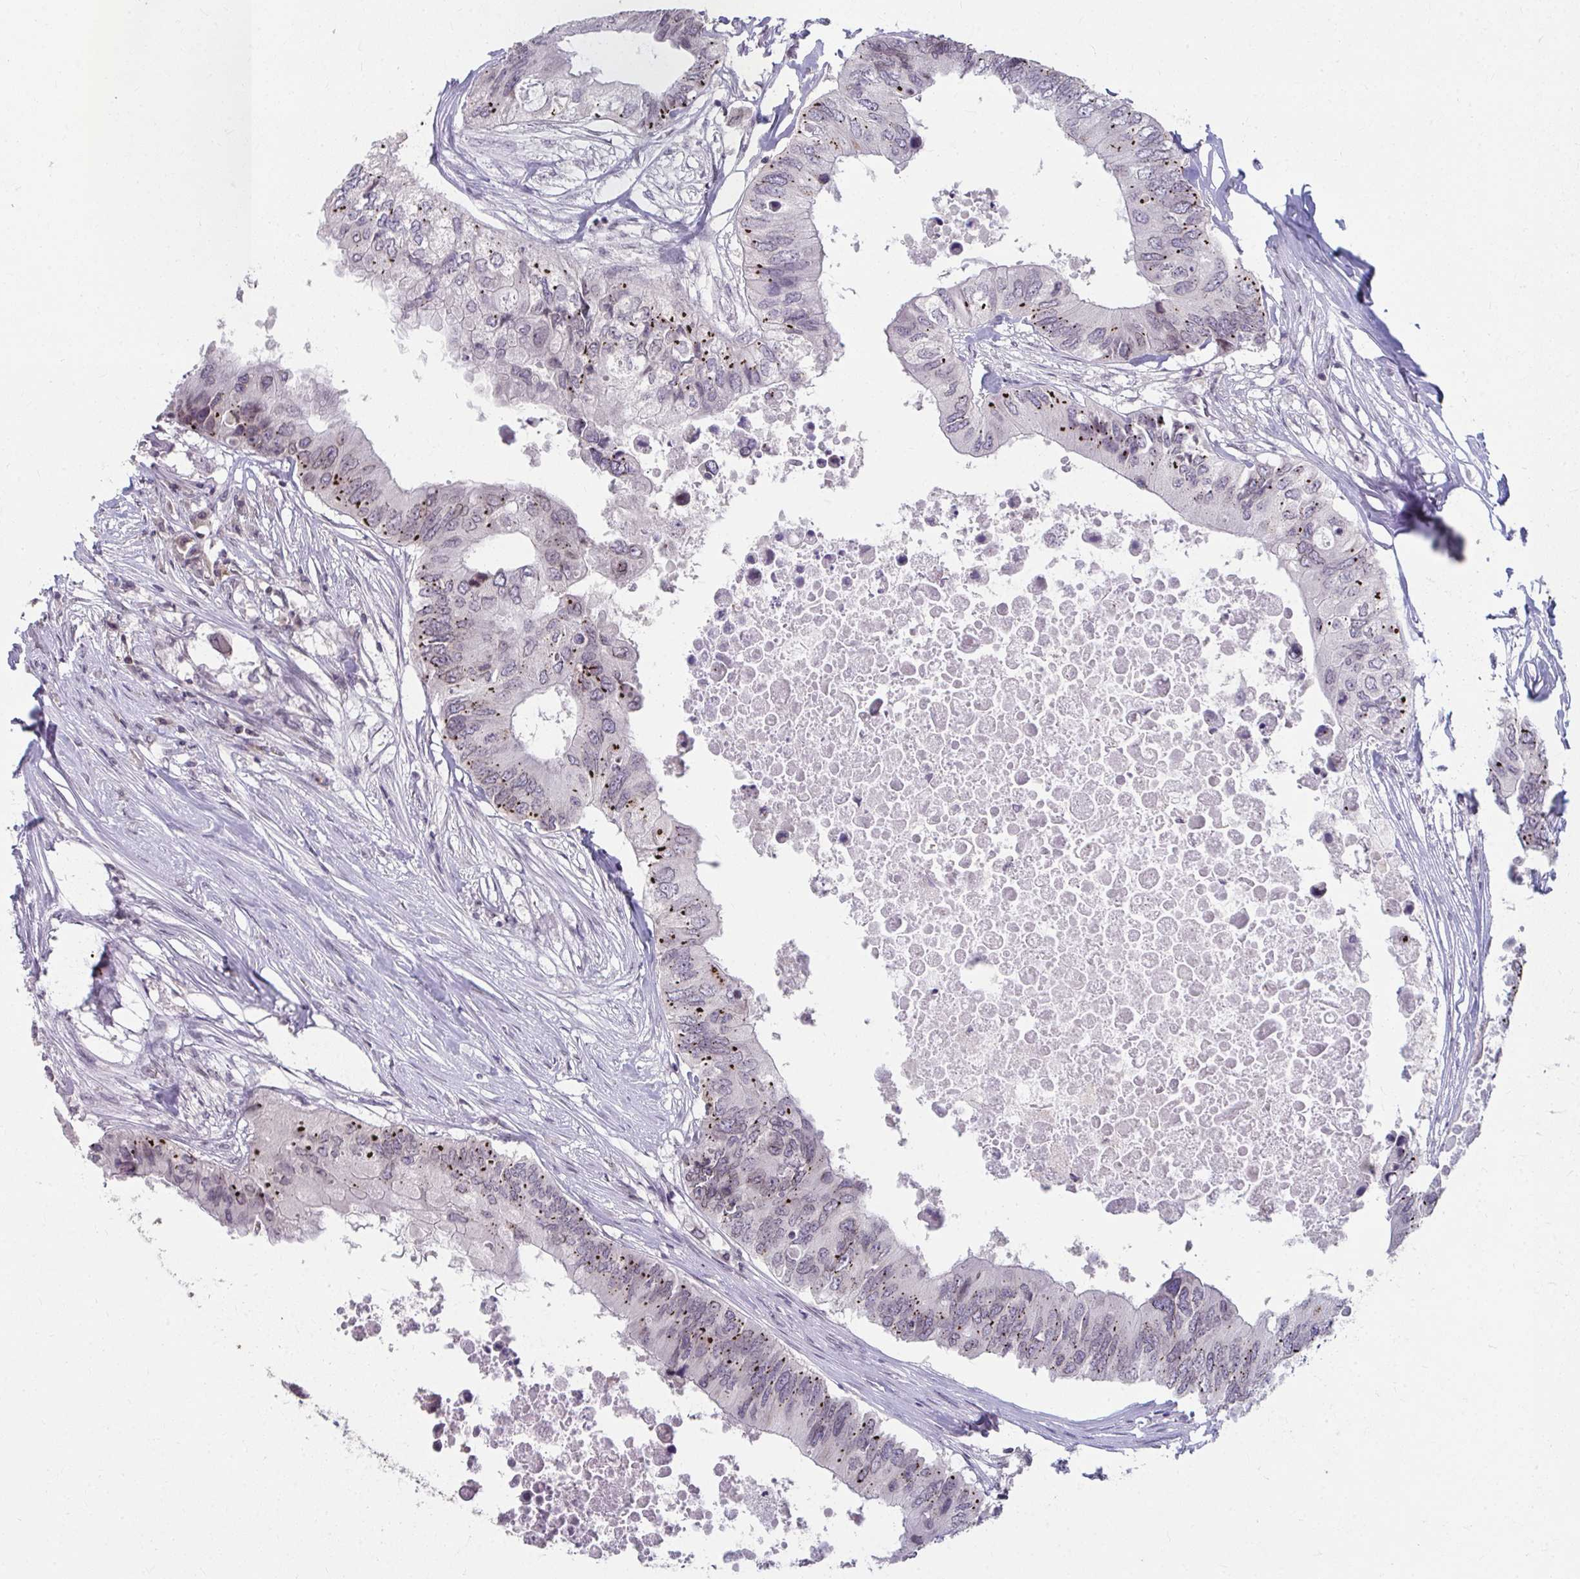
{"staining": {"intensity": "strong", "quantity": "25%-75%", "location": "nuclear"}, "tissue": "colorectal cancer", "cell_type": "Tumor cells", "image_type": "cancer", "snomed": [{"axis": "morphology", "description": "Adenocarcinoma, NOS"}, {"axis": "topography", "description": "Colon"}], "caption": "Immunohistochemistry (DAB) staining of colorectal cancer (adenocarcinoma) reveals strong nuclear protein expression in about 25%-75% of tumor cells.", "gene": "NUP133", "patient": {"sex": "male", "age": 71}}